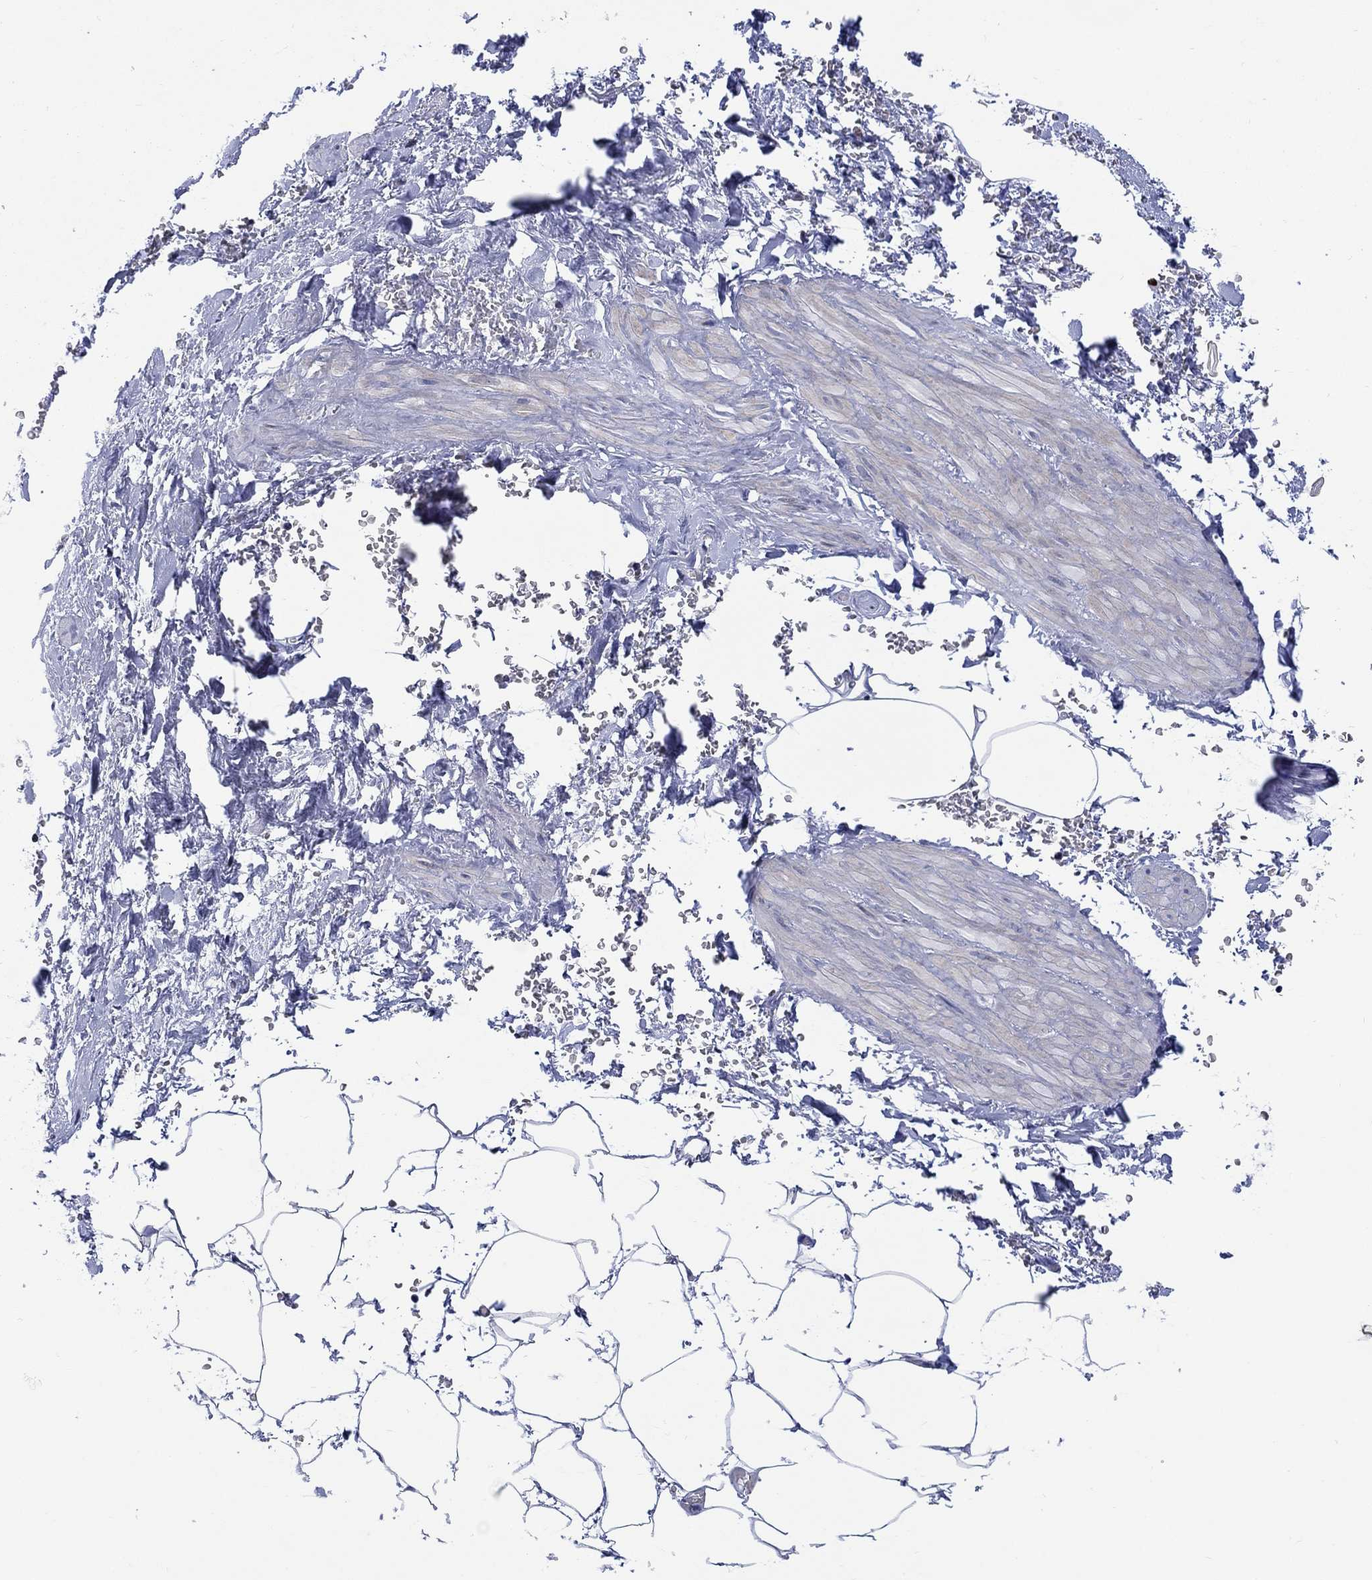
{"staining": {"intensity": "negative", "quantity": "none", "location": "none"}, "tissue": "adipose tissue", "cell_type": "Adipocytes", "image_type": "normal", "snomed": [{"axis": "morphology", "description": "Normal tissue, NOS"}, {"axis": "topography", "description": "Soft tissue"}, {"axis": "topography", "description": "Adipose tissue"}, {"axis": "topography", "description": "Vascular tissue"}, {"axis": "topography", "description": "Peripheral nerve tissue"}], "caption": "A high-resolution image shows immunohistochemistry (IHC) staining of unremarkable adipose tissue, which exhibits no significant staining in adipocytes.", "gene": "HMGA1", "patient": {"sex": "male", "age": 68}}